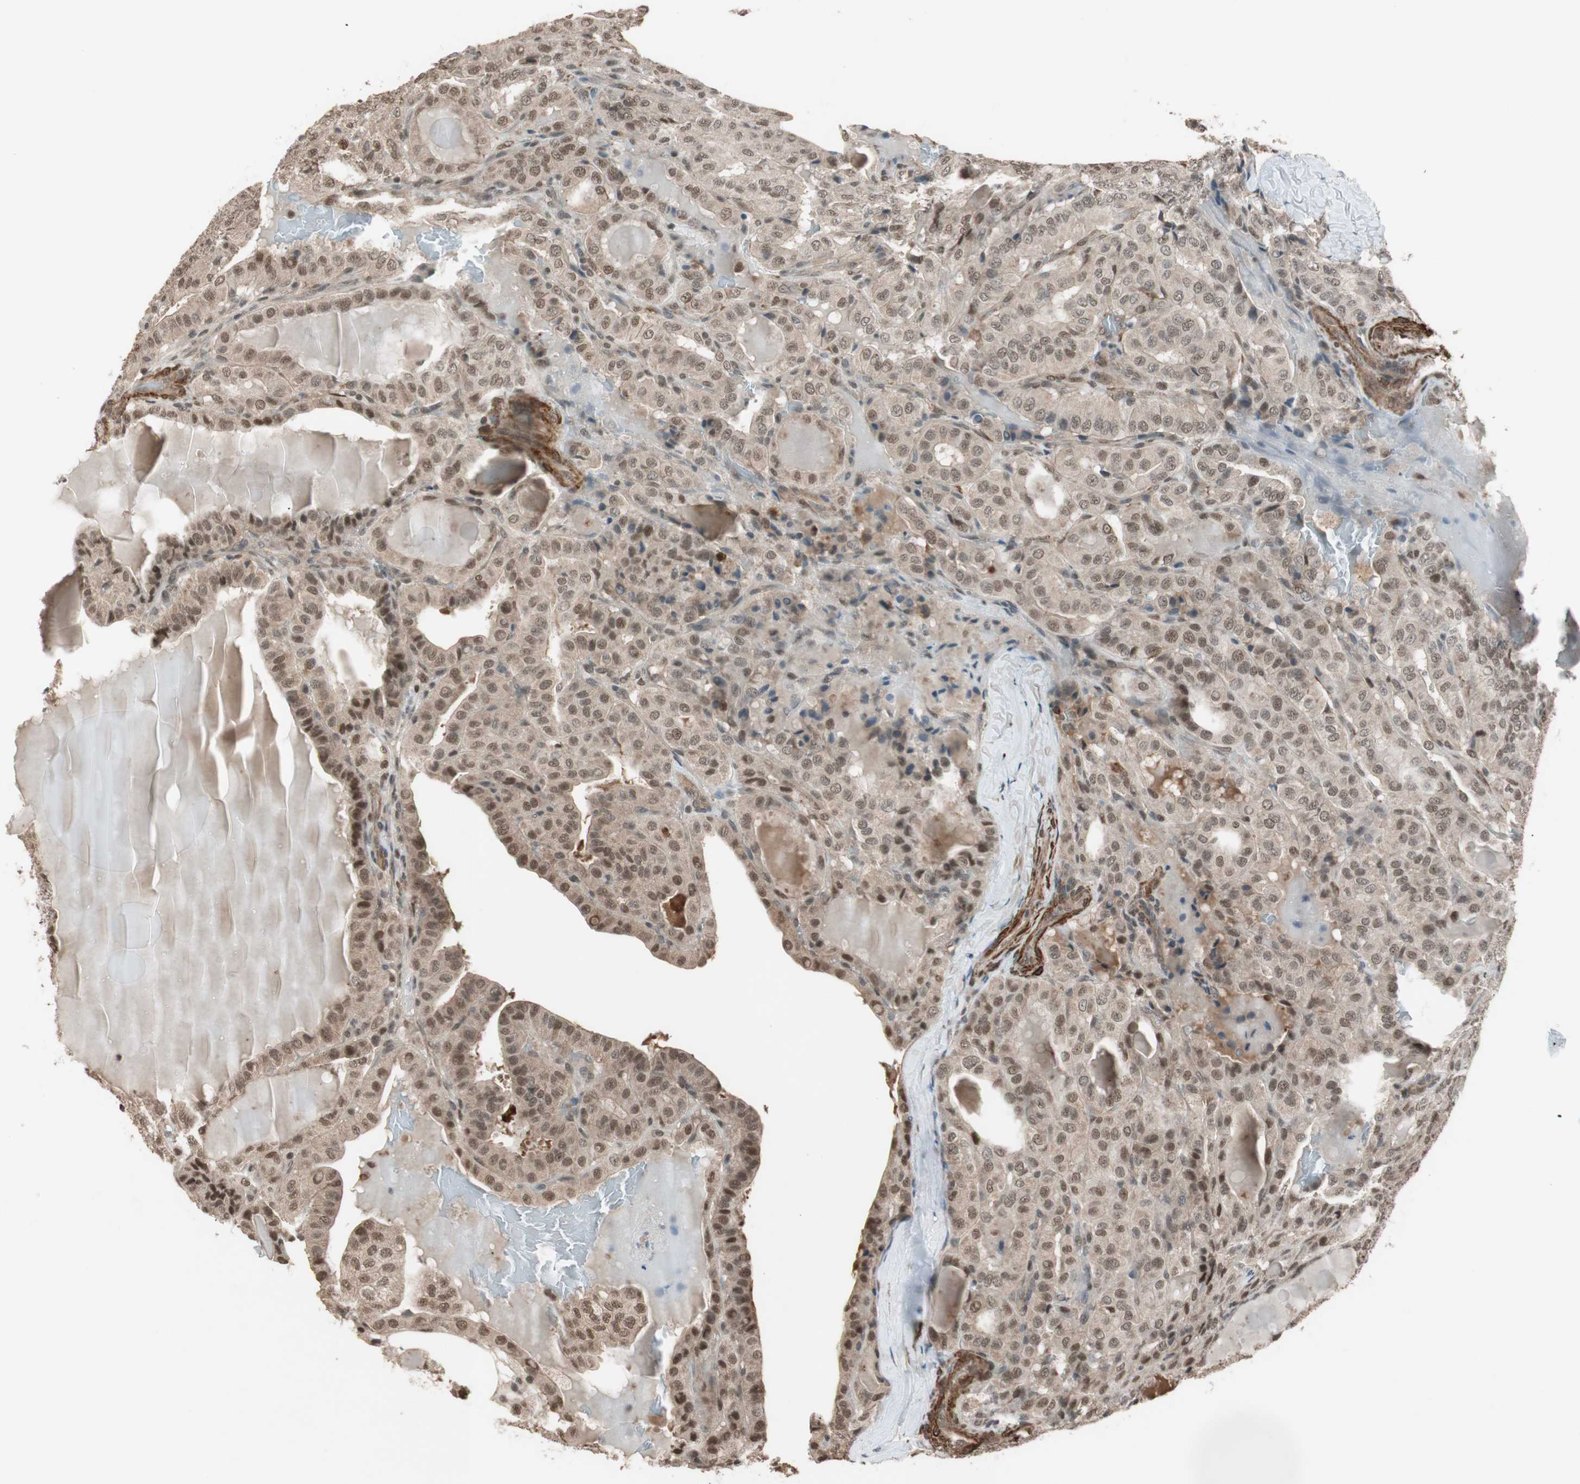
{"staining": {"intensity": "weak", "quantity": ">75%", "location": "cytoplasmic/membranous"}, "tissue": "thyroid cancer", "cell_type": "Tumor cells", "image_type": "cancer", "snomed": [{"axis": "morphology", "description": "Papillary adenocarcinoma, NOS"}, {"axis": "topography", "description": "Thyroid gland"}], "caption": "Immunohistochemistry staining of thyroid cancer (papillary adenocarcinoma), which displays low levels of weak cytoplasmic/membranous expression in approximately >75% of tumor cells indicating weak cytoplasmic/membranous protein positivity. The staining was performed using DAB (3,3'-diaminobenzidine) (brown) for protein detection and nuclei were counterstained in hematoxylin (blue).", "gene": "DRAP1", "patient": {"sex": "male", "age": 77}}